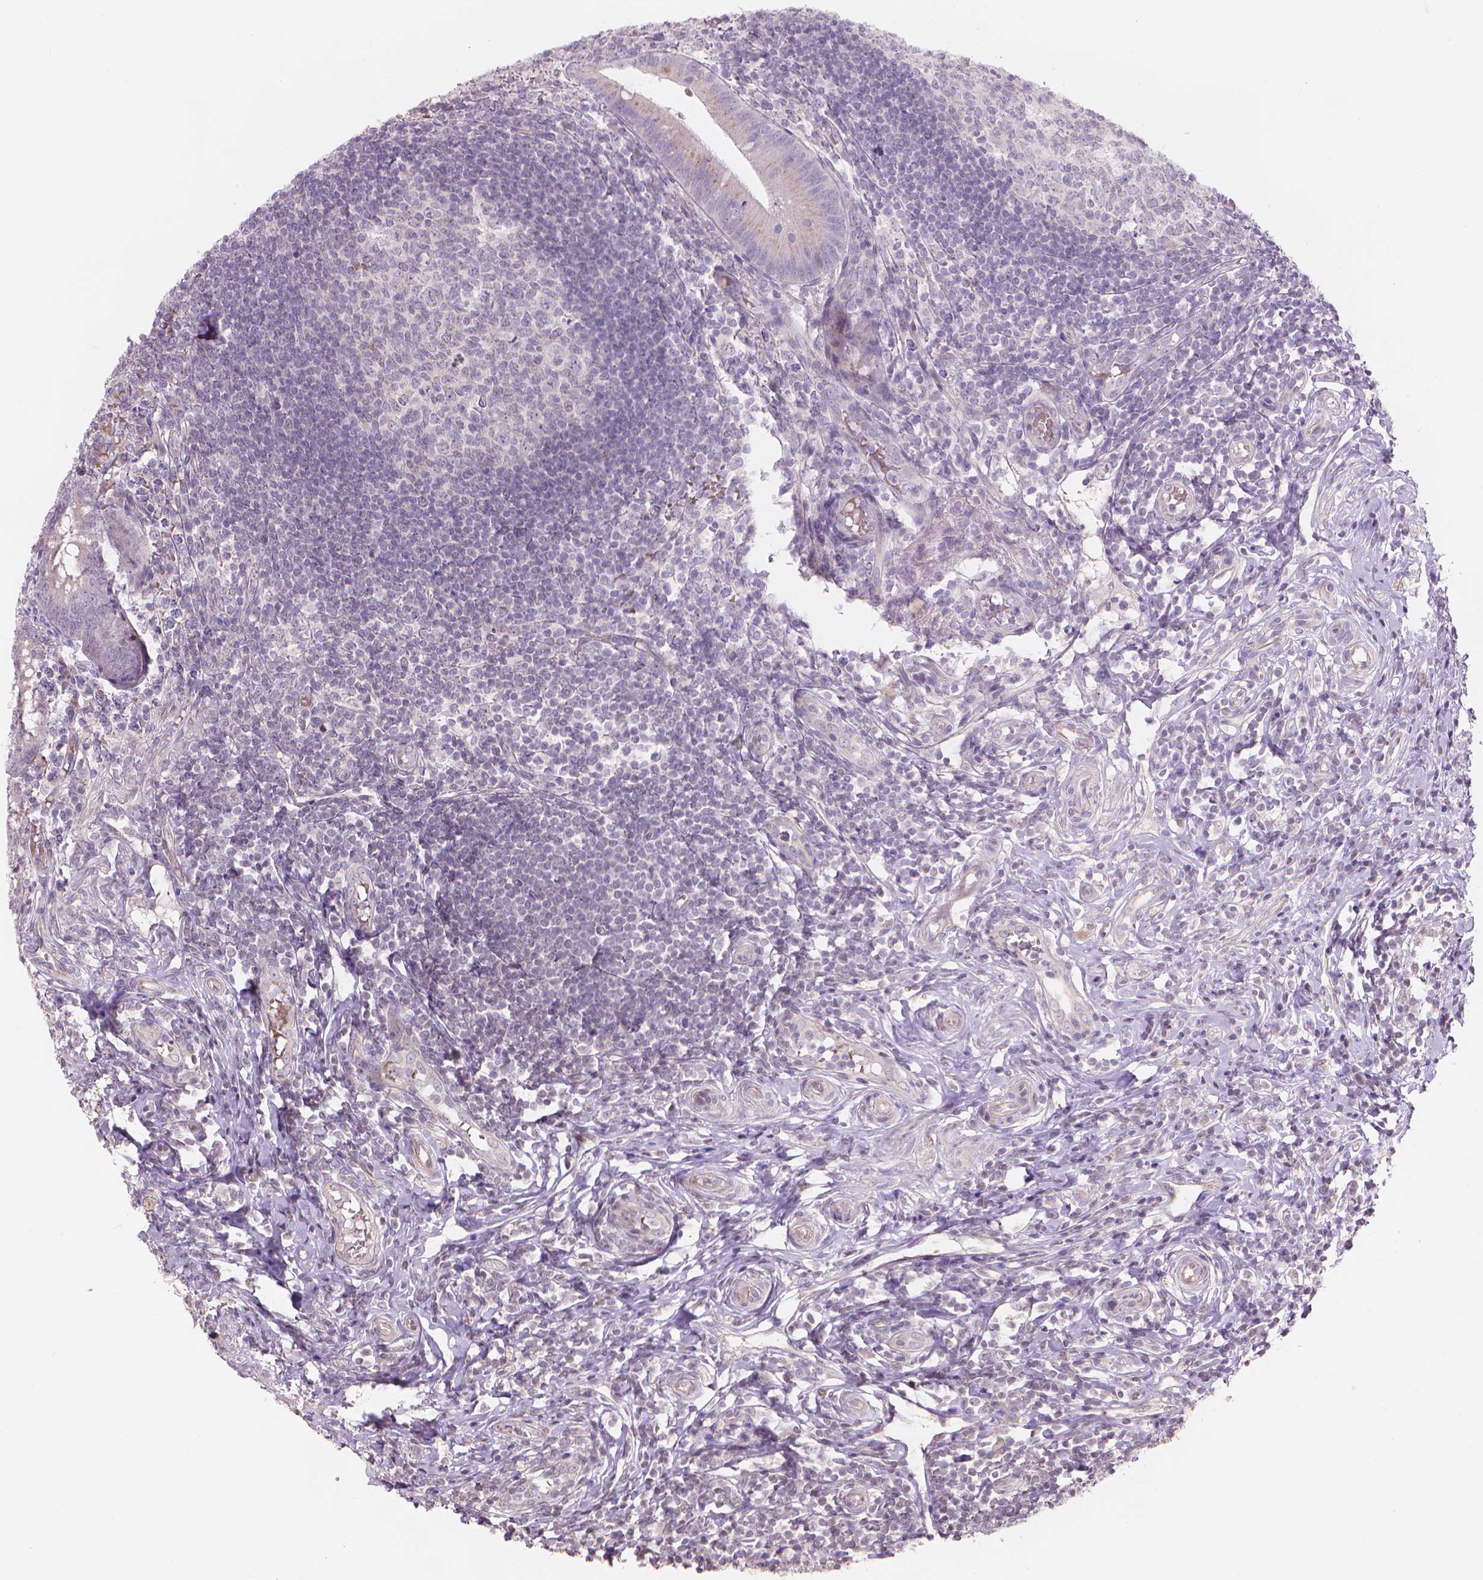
{"staining": {"intensity": "weak", "quantity": "<25%", "location": "cytoplasmic/membranous"}, "tissue": "appendix", "cell_type": "Glandular cells", "image_type": "normal", "snomed": [{"axis": "morphology", "description": "Normal tissue, NOS"}, {"axis": "morphology", "description": "Inflammation, NOS"}, {"axis": "topography", "description": "Appendix"}], "caption": "This is an immunohistochemistry photomicrograph of normal appendix. There is no staining in glandular cells.", "gene": "IFFO1", "patient": {"sex": "male", "age": 16}}